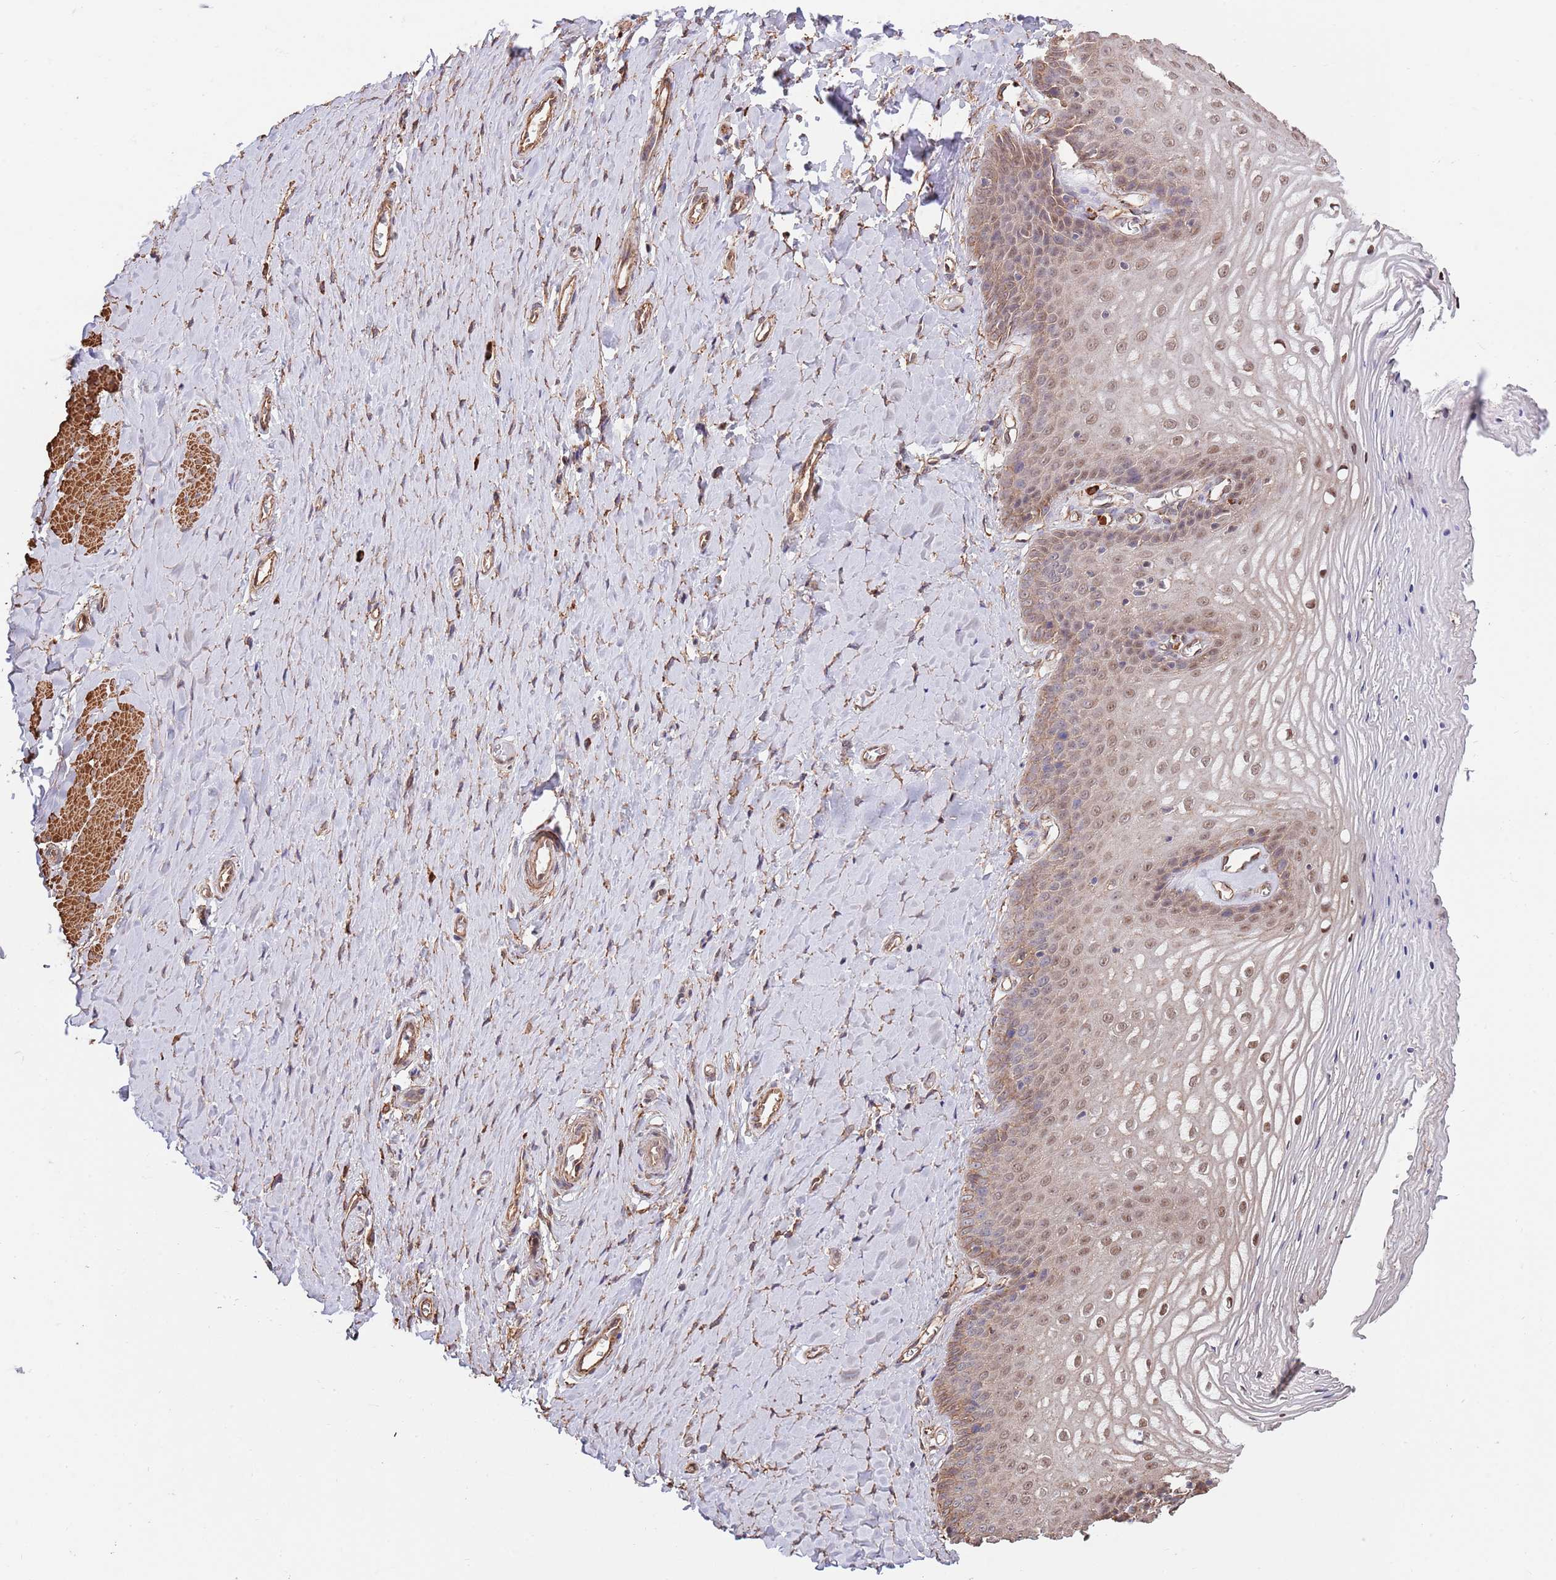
{"staining": {"intensity": "moderate", "quantity": ">75%", "location": "nuclear"}, "tissue": "vagina", "cell_type": "Squamous epithelial cells", "image_type": "normal", "snomed": [{"axis": "morphology", "description": "Normal tissue, NOS"}, {"axis": "topography", "description": "Vagina"}], "caption": "A micrograph of human vagina stained for a protein exhibits moderate nuclear brown staining in squamous epithelial cells. (IHC, brightfield microscopy, high magnification).", "gene": "BPNT1", "patient": {"sex": "female", "age": 65}}